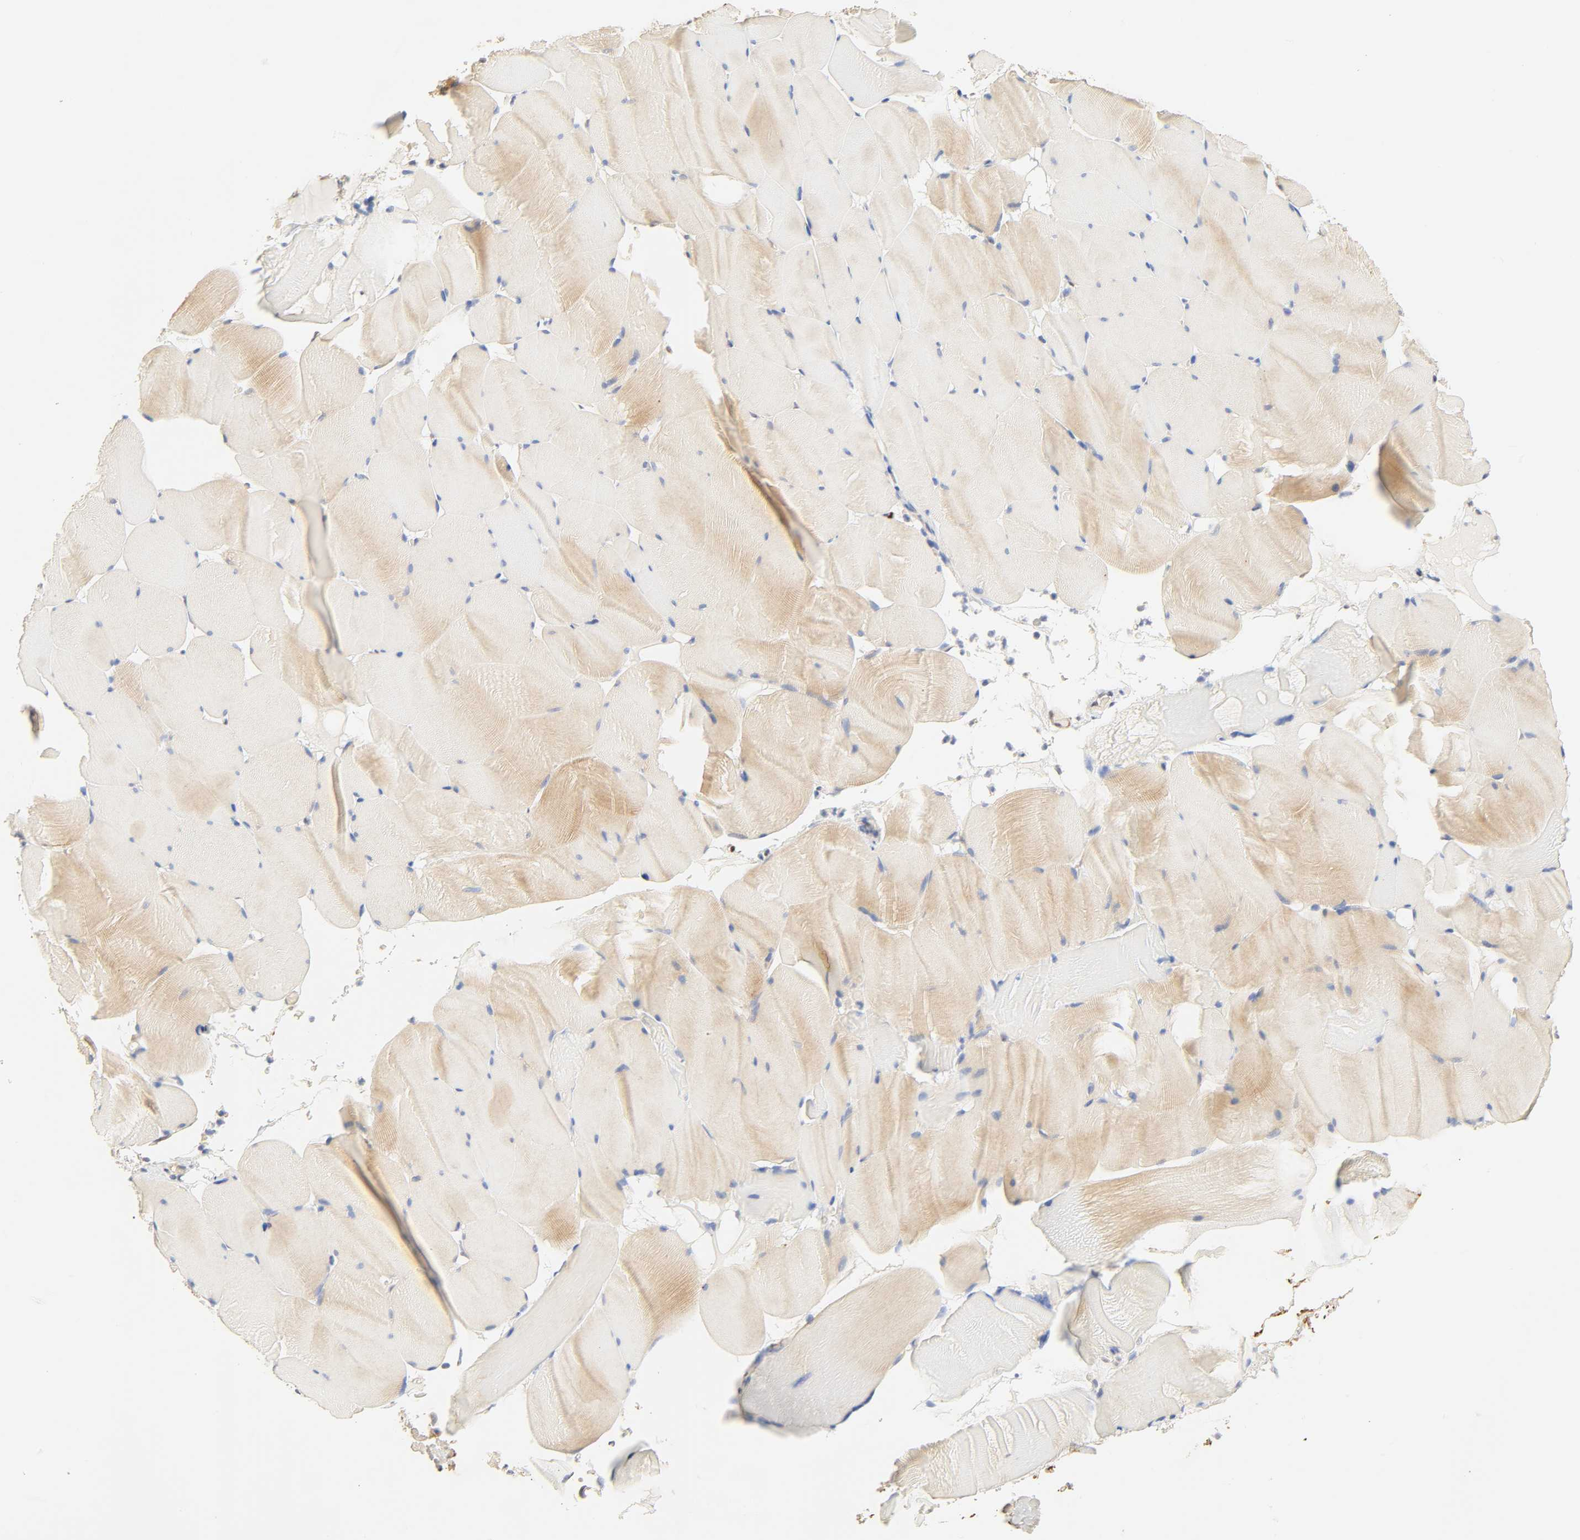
{"staining": {"intensity": "weak", "quantity": "25%-75%", "location": "cytoplasmic/membranous"}, "tissue": "skeletal muscle", "cell_type": "Myocytes", "image_type": "normal", "snomed": [{"axis": "morphology", "description": "Normal tissue, NOS"}, {"axis": "topography", "description": "Skeletal muscle"}], "caption": "IHC (DAB) staining of normal human skeletal muscle displays weak cytoplasmic/membranous protein expression in about 25%-75% of myocytes. The protein is shown in brown color, while the nuclei are stained blue.", "gene": "BORCS8", "patient": {"sex": "male", "age": 62}}